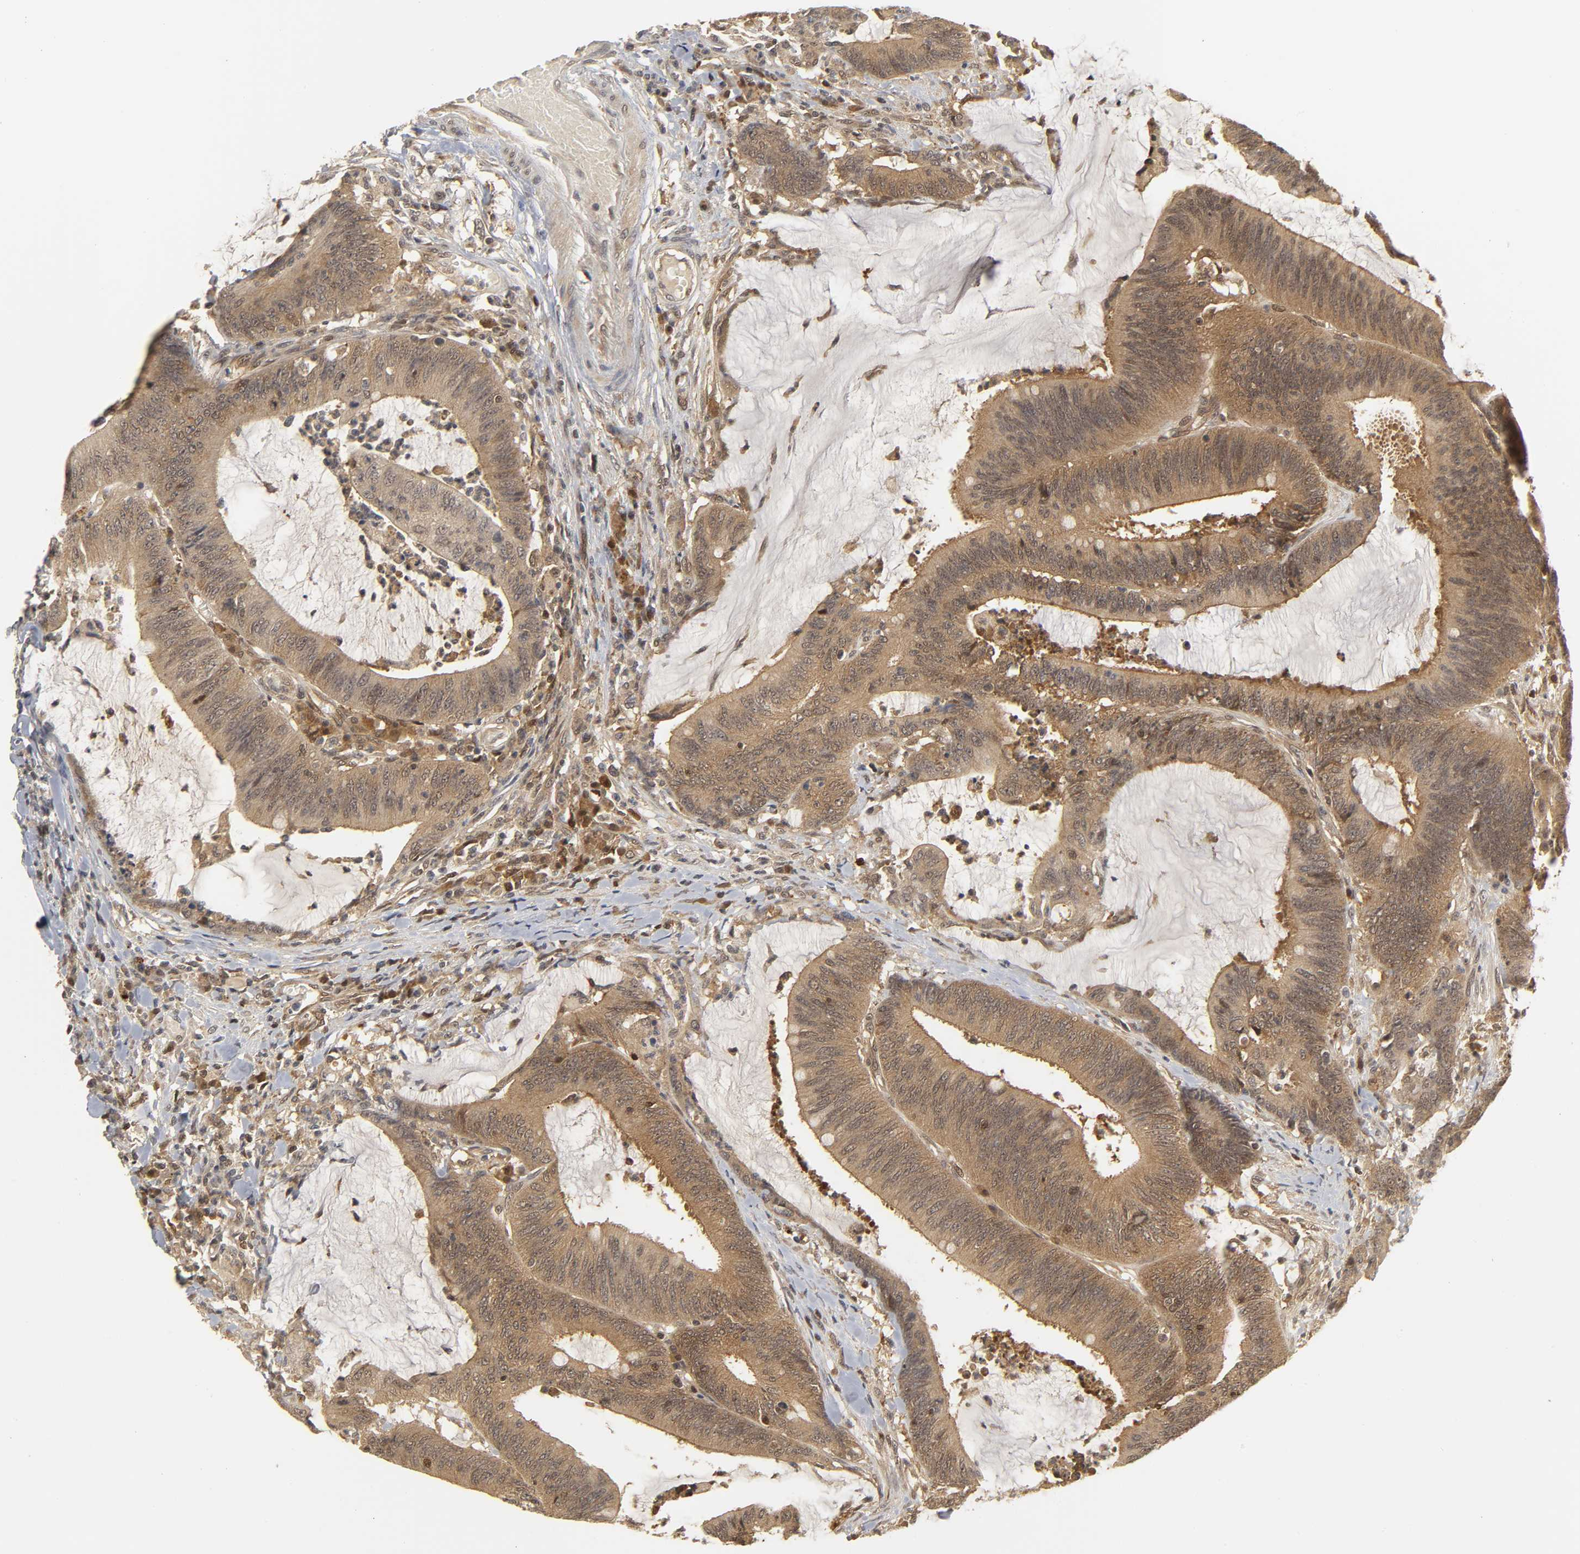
{"staining": {"intensity": "moderate", "quantity": ">75%", "location": "cytoplasmic/membranous,nuclear"}, "tissue": "colorectal cancer", "cell_type": "Tumor cells", "image_type": "cancer", "snomed": [{"axis": "morphology", "description": "Adenocarcinoma, NOS"}, {"axis": "topography", "description": "Rectum"}], "caption": "The photomicrograph displays staining of colorectal cancer (adenocarcinoma), revealing moderate cytoplasmic/membranous and nuclear protein positivity (brown color) within tumor cells.", "gene": "PARK7", "patient": {"sex": "female", "age": 66}}